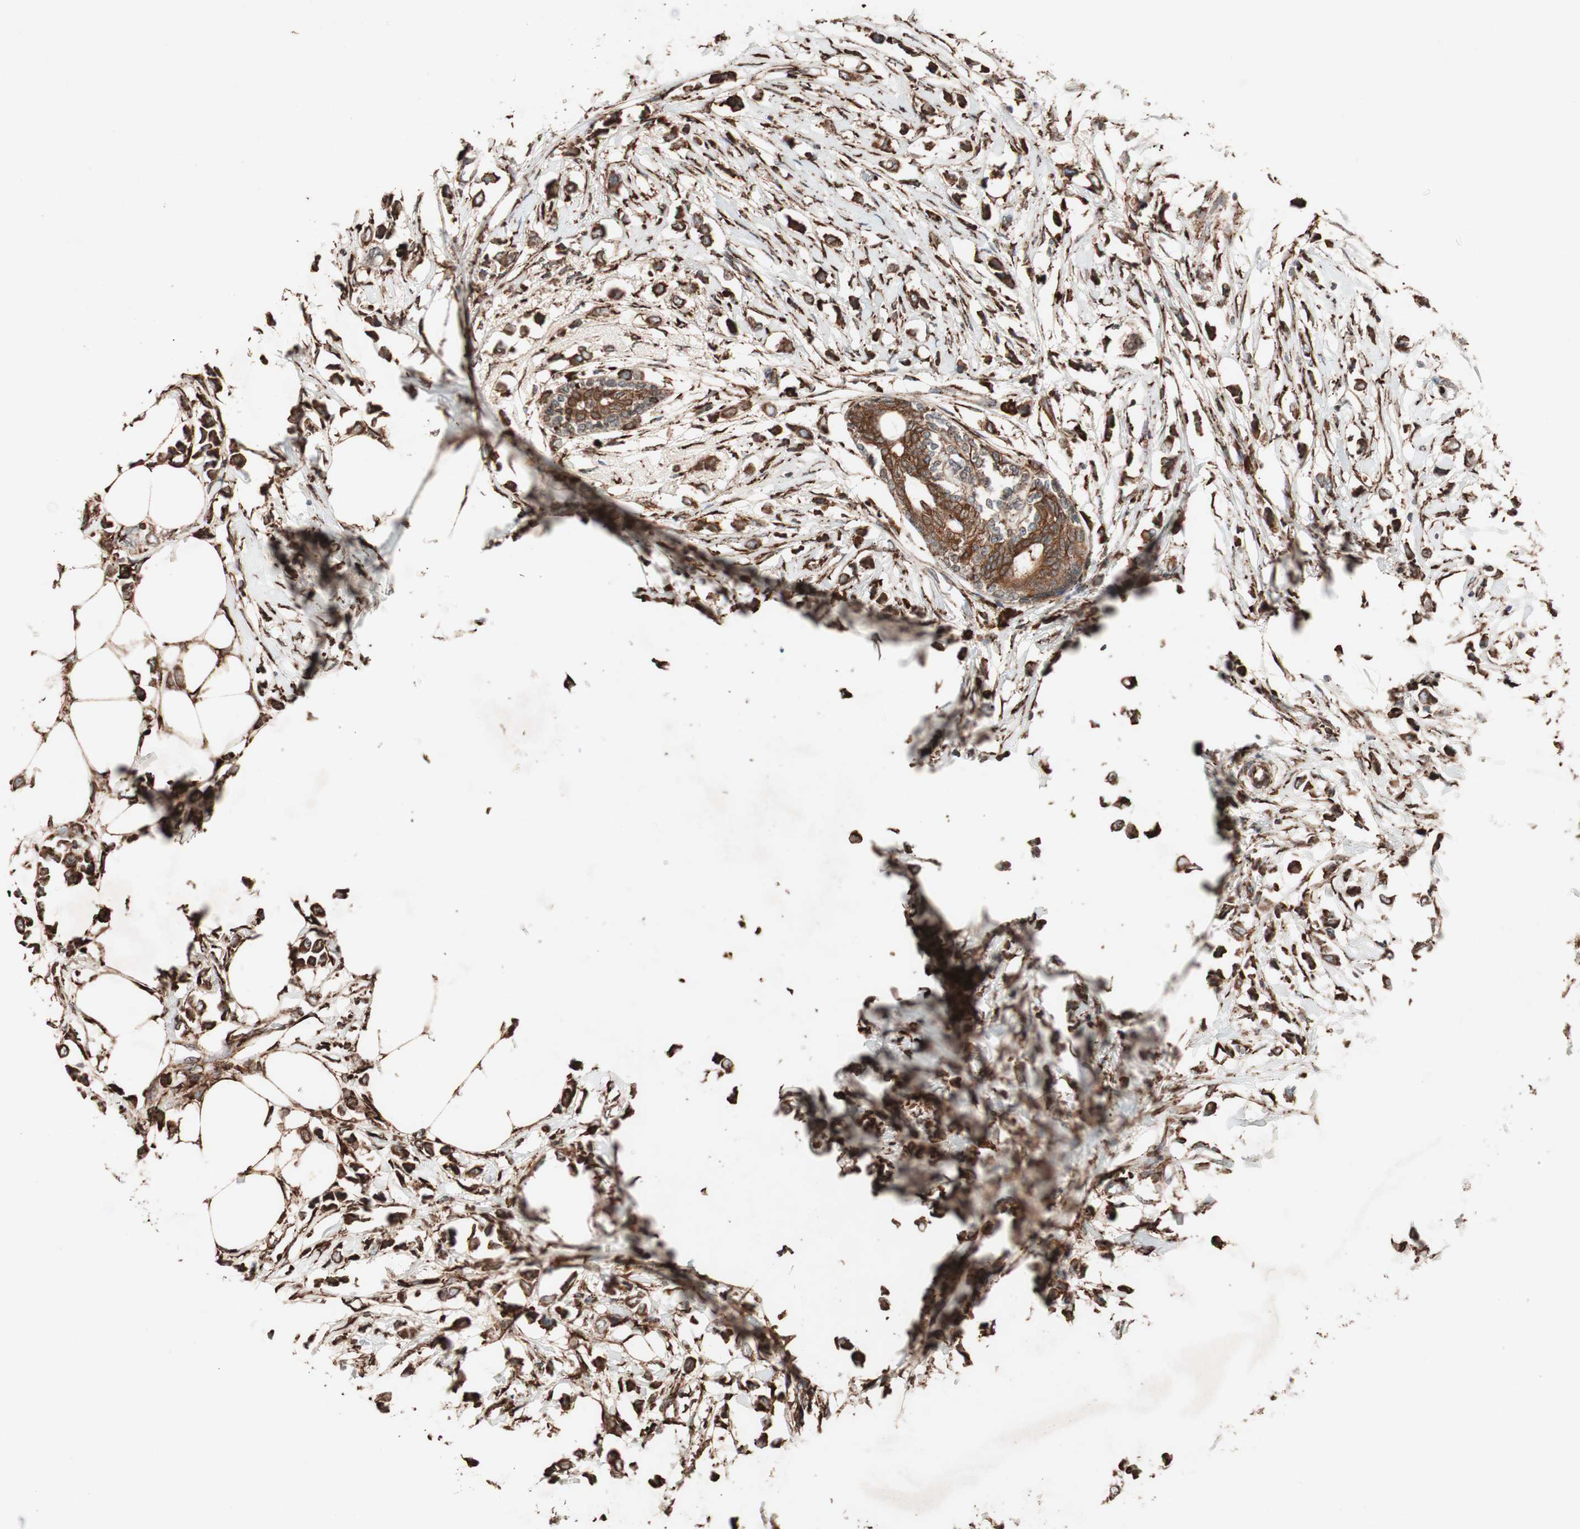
{"staining": {"intensity": "strong", "quantity": ">75%", "location": "cytoplasmic/membranous"}, "tissue": "breast cancer", "cell_type": "Tumor cells", "image_type": "cancer", "snomed": [{"axis": "morphology", "description": "Lobular carcinoma"}, {"axis": "topography", "description": "Breast"}], "caption": "Lobular carcinoma (breast) stained with a protein marker reveals strong staining in tumor cells.", "gene": "VEGFA", "patient": {"sex": "female", "age": 51}}